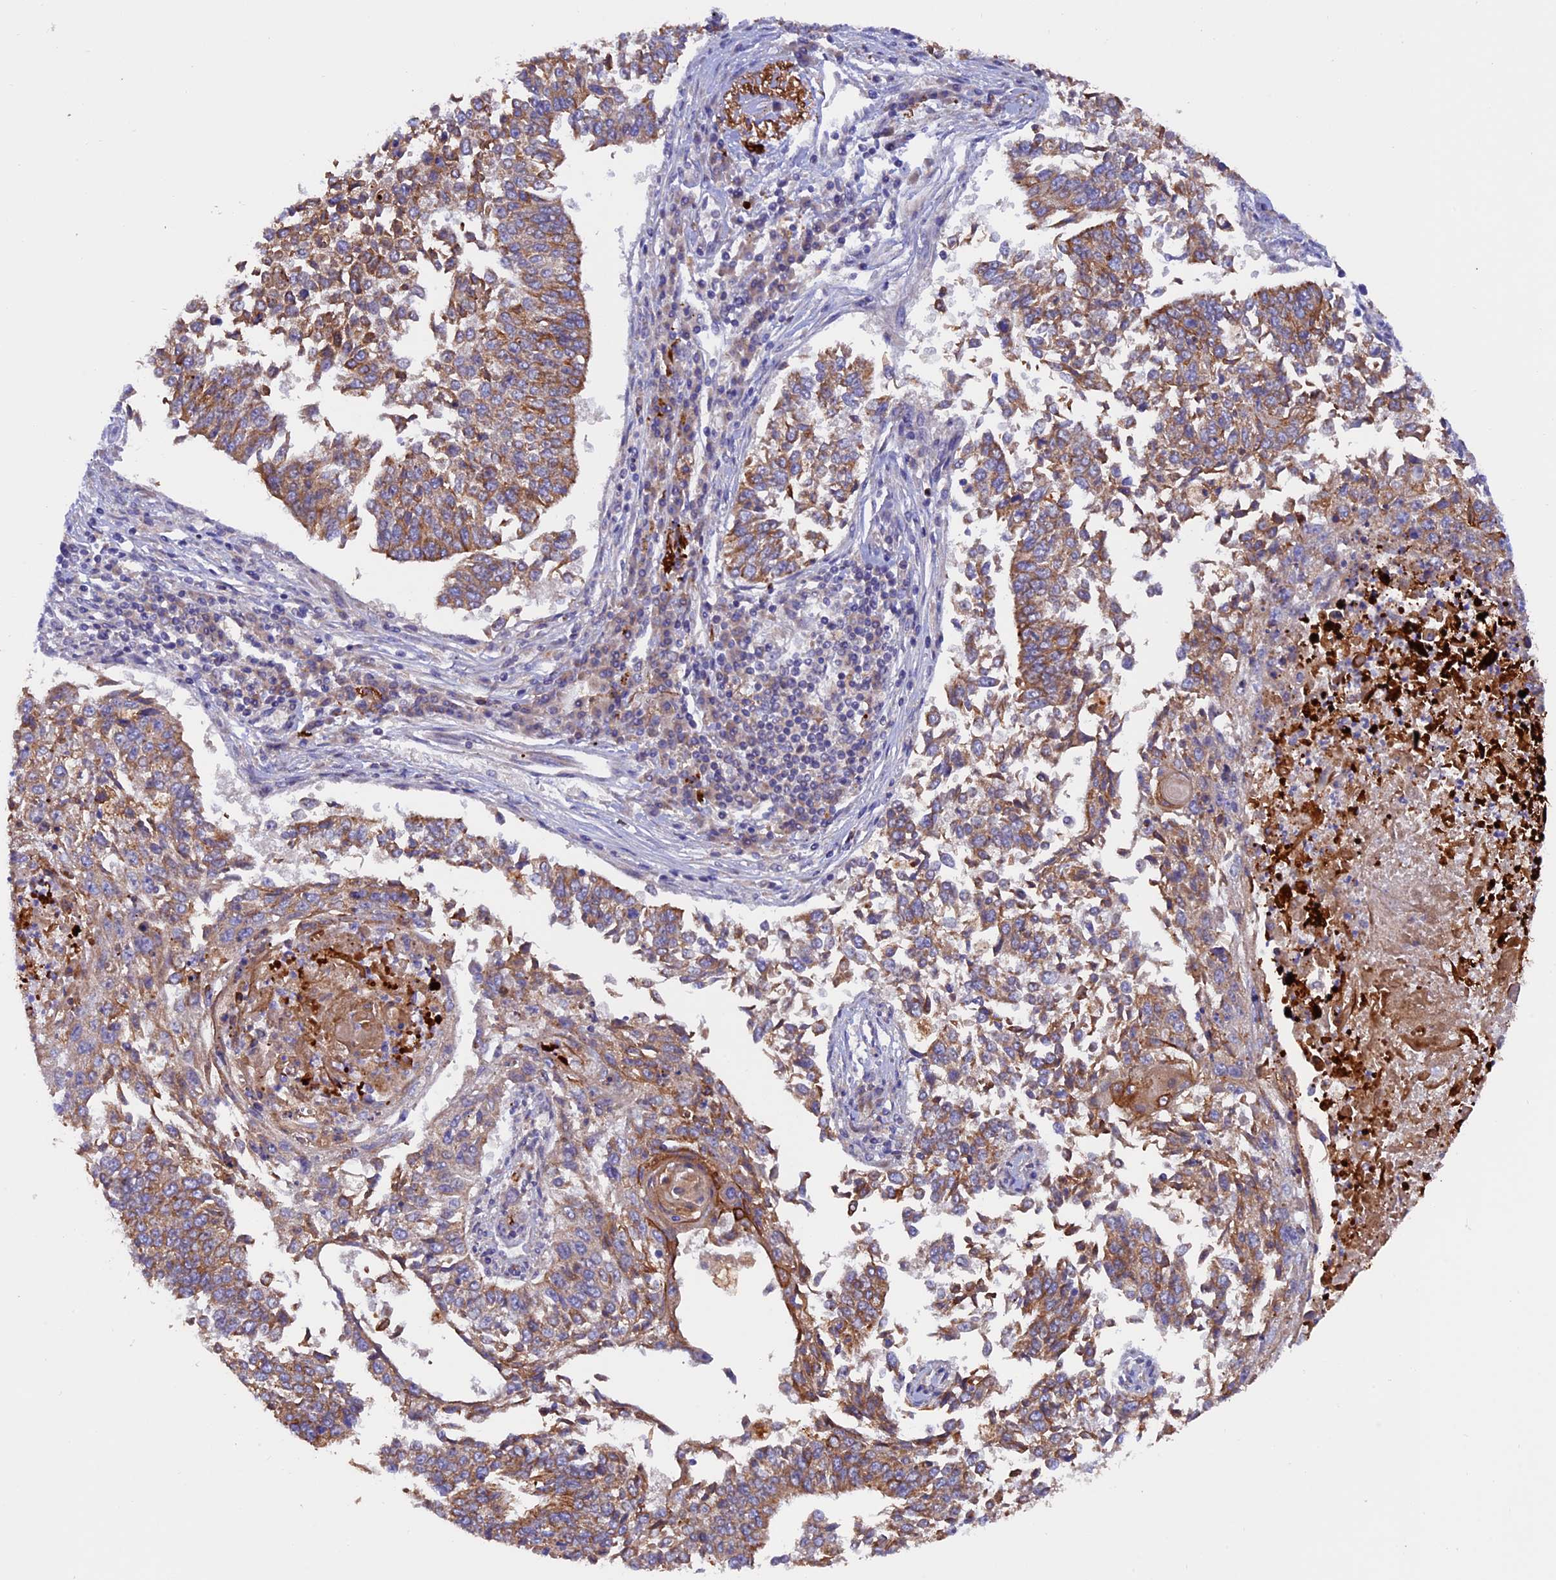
{"staining": {"intensity": "moderate", "quantity": ">75%", "location": "cytoplasmic/membranous"}, "tissue": "lung cancer", "cell_type": "Tumor cells", "image_type": "cancer", "snomed": [{"axis": "morphology", "description": "Normal tissue, NOS"}, {"axis": "morphology", "description": "Squamous cell carcinoma, NOS"}, {"axis": "topography", "description": "Cartilage tissue"}, {"axis": "topography", "description": "Bronchus"}, {"axis": "topography", "description": "Lung"}, {"axis": "topography", "description": "Peripheral nerve tissue"}], "caption": "IHC of lung cancer (squamous cell carcinoma) displays medium levels of moderate cytoplasmic/membranous expression in about >75% of tumor cells.", "gene": "PTPN9", "patient": {"sex": "female", "age": 49}}